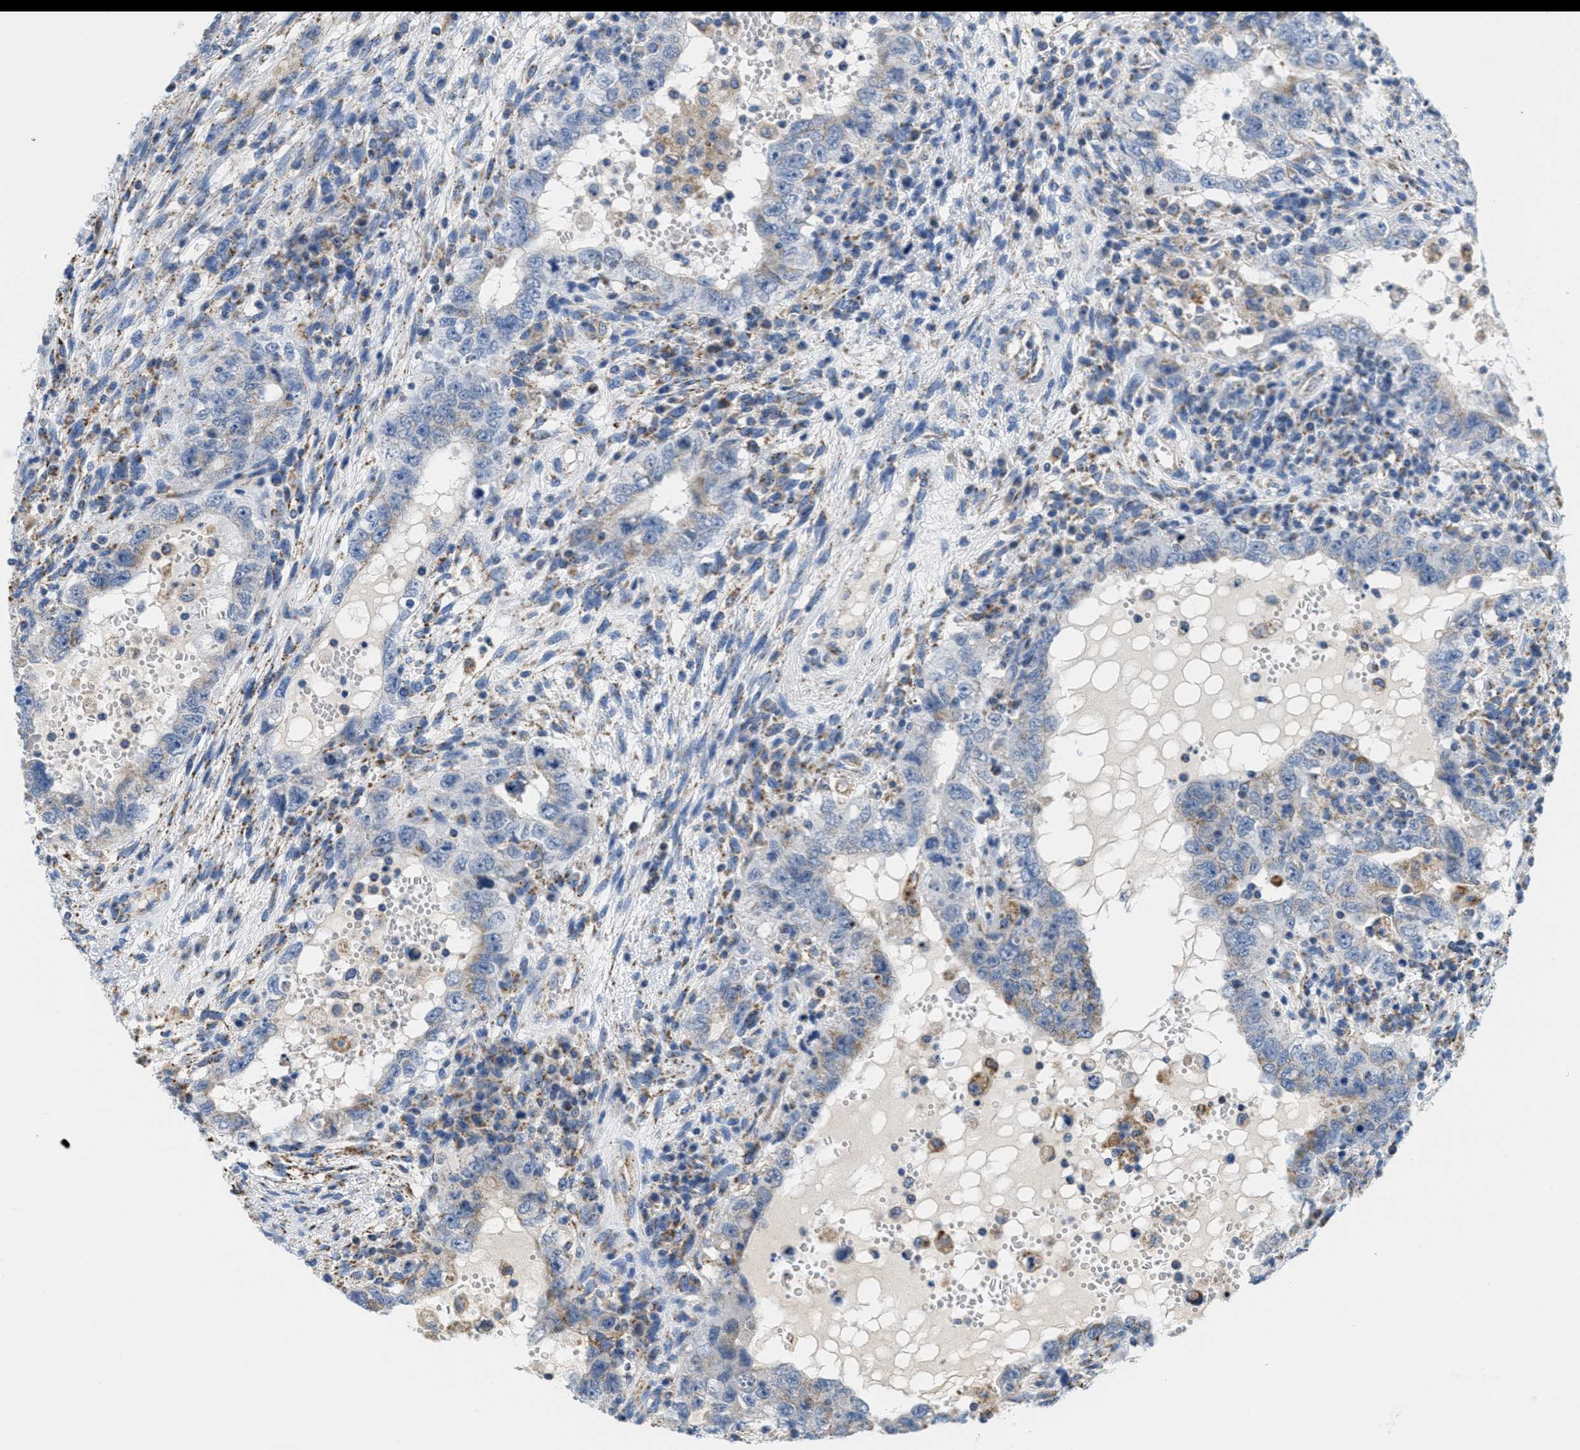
{"staining": {"intensity": "weak", "quantity": "<25%", "location": "cytoplasmic/membranous"}, "tissue": "testis cancer", "cell_type": "Tumor cells", "image_type": "cancer", "snomed": [{"axis": "morphology", "description": "Carcinoma, Embryonal, NOS"}, {"axis": "topography", "description": "Testis"}], "caption": "This is an immunohistochemistry image of human testis cancer. There is no expression in tumor cells.", "gene": "KCNJ5", "patient": {"sex": "male", "age": 26}}